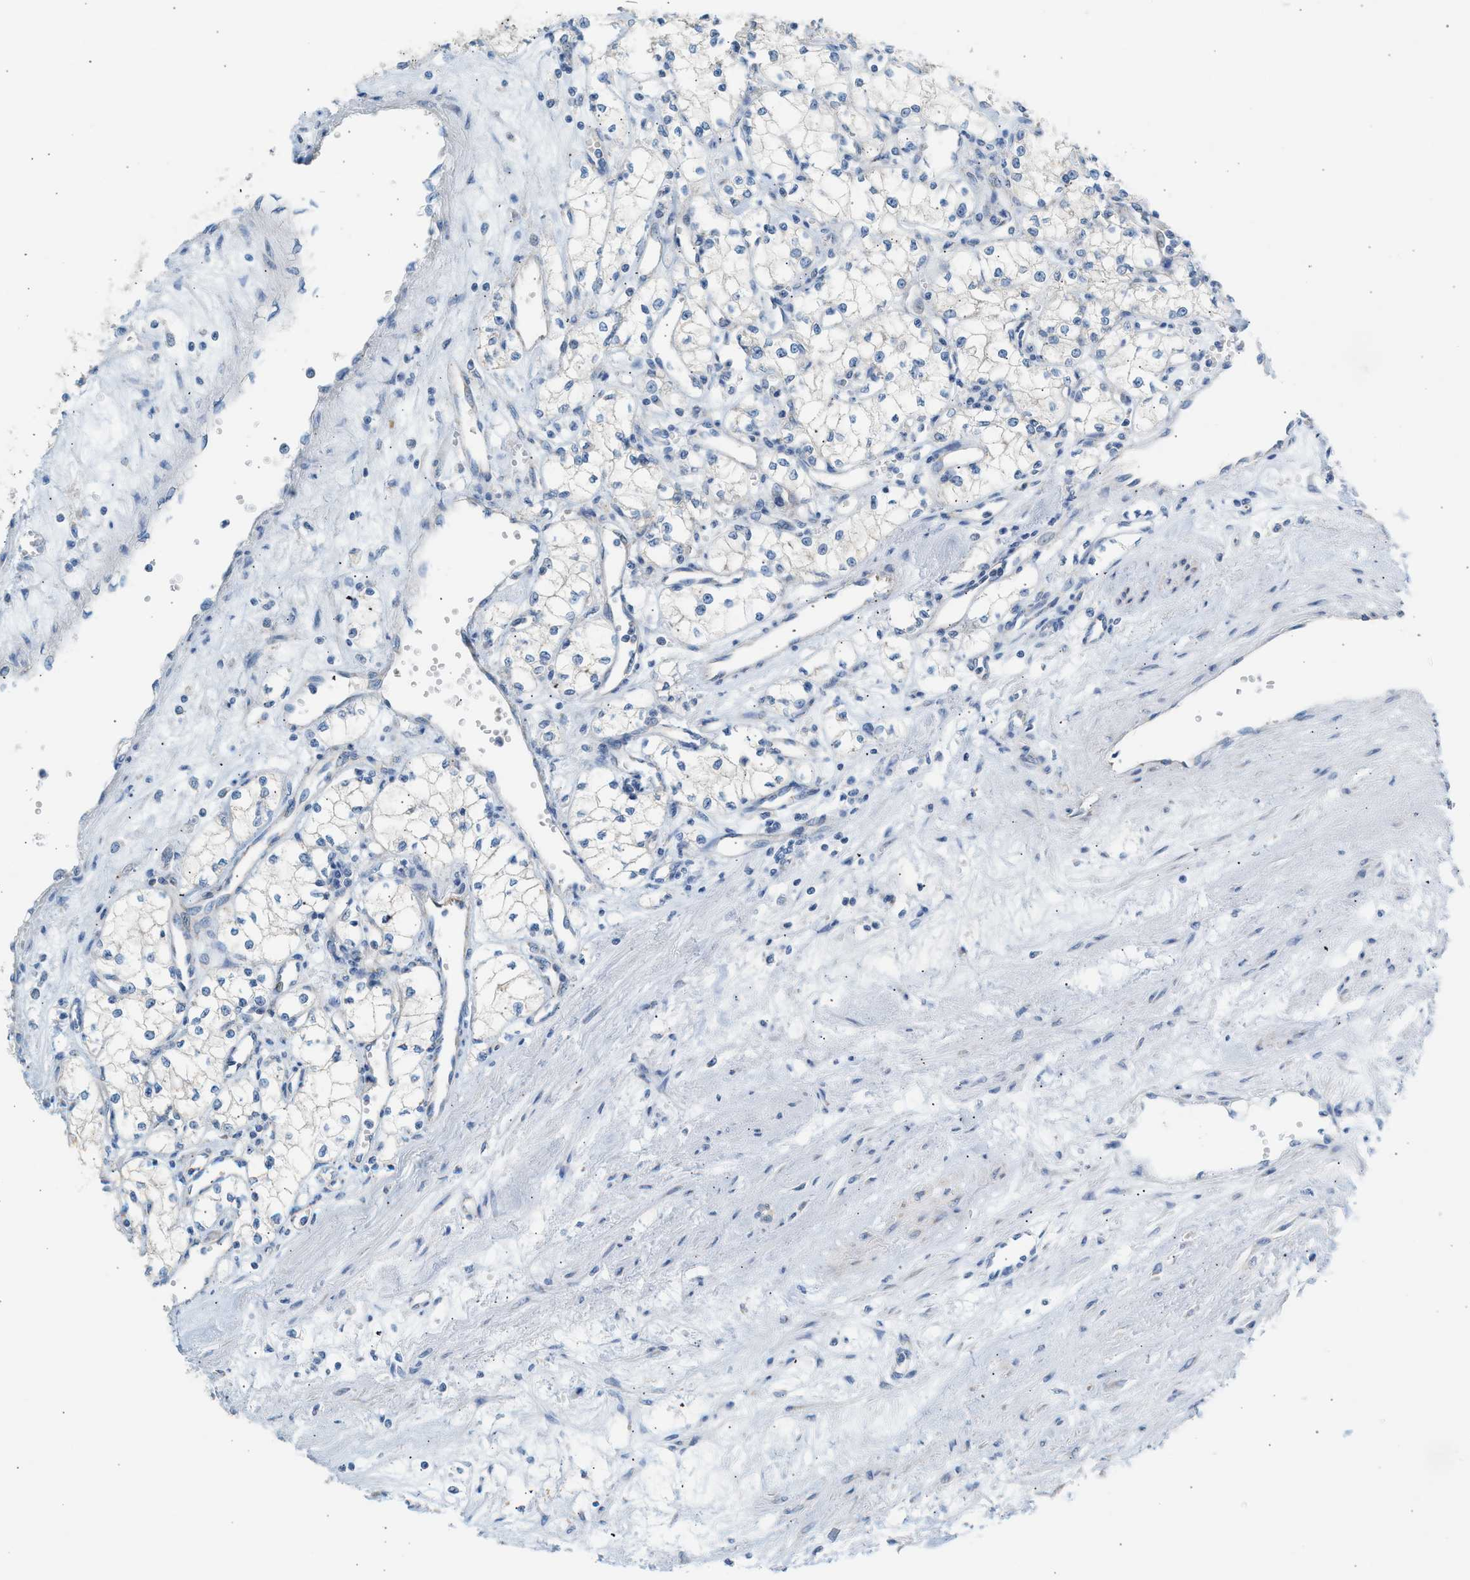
{"staining": {"intensity": "negative", "quantity": "none", "location": "none"}, "tissue": "renal cancer", "cell_type": "Tumor cells", "image_type": "cancer", "snomed": [{"axis": "morphology", "description": "Adenocarcinoma, NOS"}, {"axis": "topography", "description": "Kidney"}], "caption": "A photomicrograph of human renal cancer (adenocarcinoma) is negative for staining in tumor cells. (IHC, brightfield microscopy, high magnification).", "gene": "NDUFS8", "patient": {"sex": "male", "age": 59}}